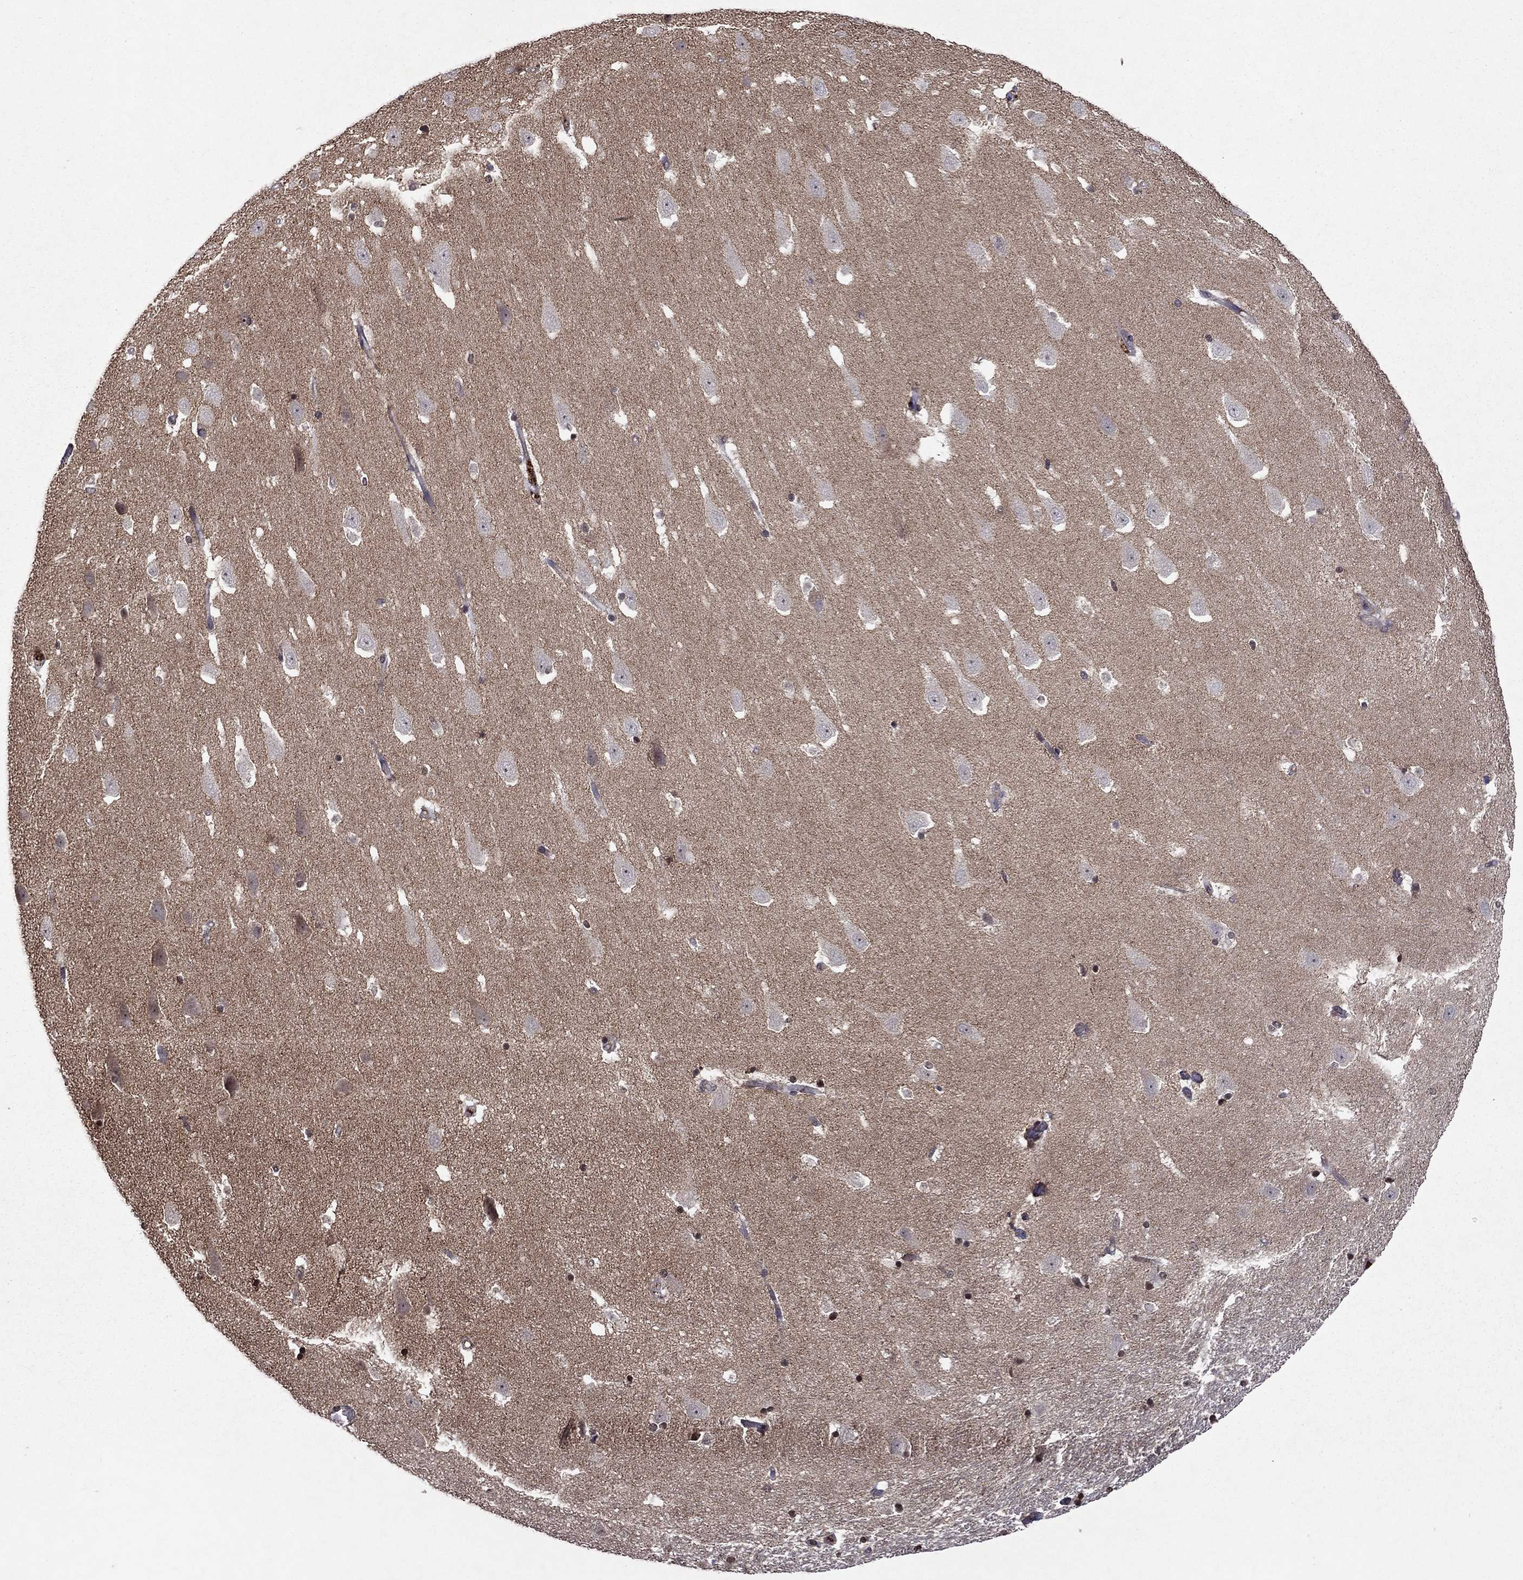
{"staining": {"intensity": "moderate", "quantity": "<25%", "location": "nuclear"}, "tissue": "hippocampus", "cell_type": "Glial cells", "image_type": "normal", "snomed": [{"axis": "morphology", "description": "Normal tissue, NOS"}, {"axis": "topography", "description": "Hippocampus"}], "caption": "Immunohistochemical staining of benign human hippocampus displays <25% levels of moderate nuclear protein positivity in about <25% of glial cells. The protein is stained brown, and the nuclei are stained in blue (DAB (3,3'-diaminobenzidine) IHC with brightfield microscopy, high magnification).", "gene": "NLGN1", "patient": {"sex": "male", "age": 49}}